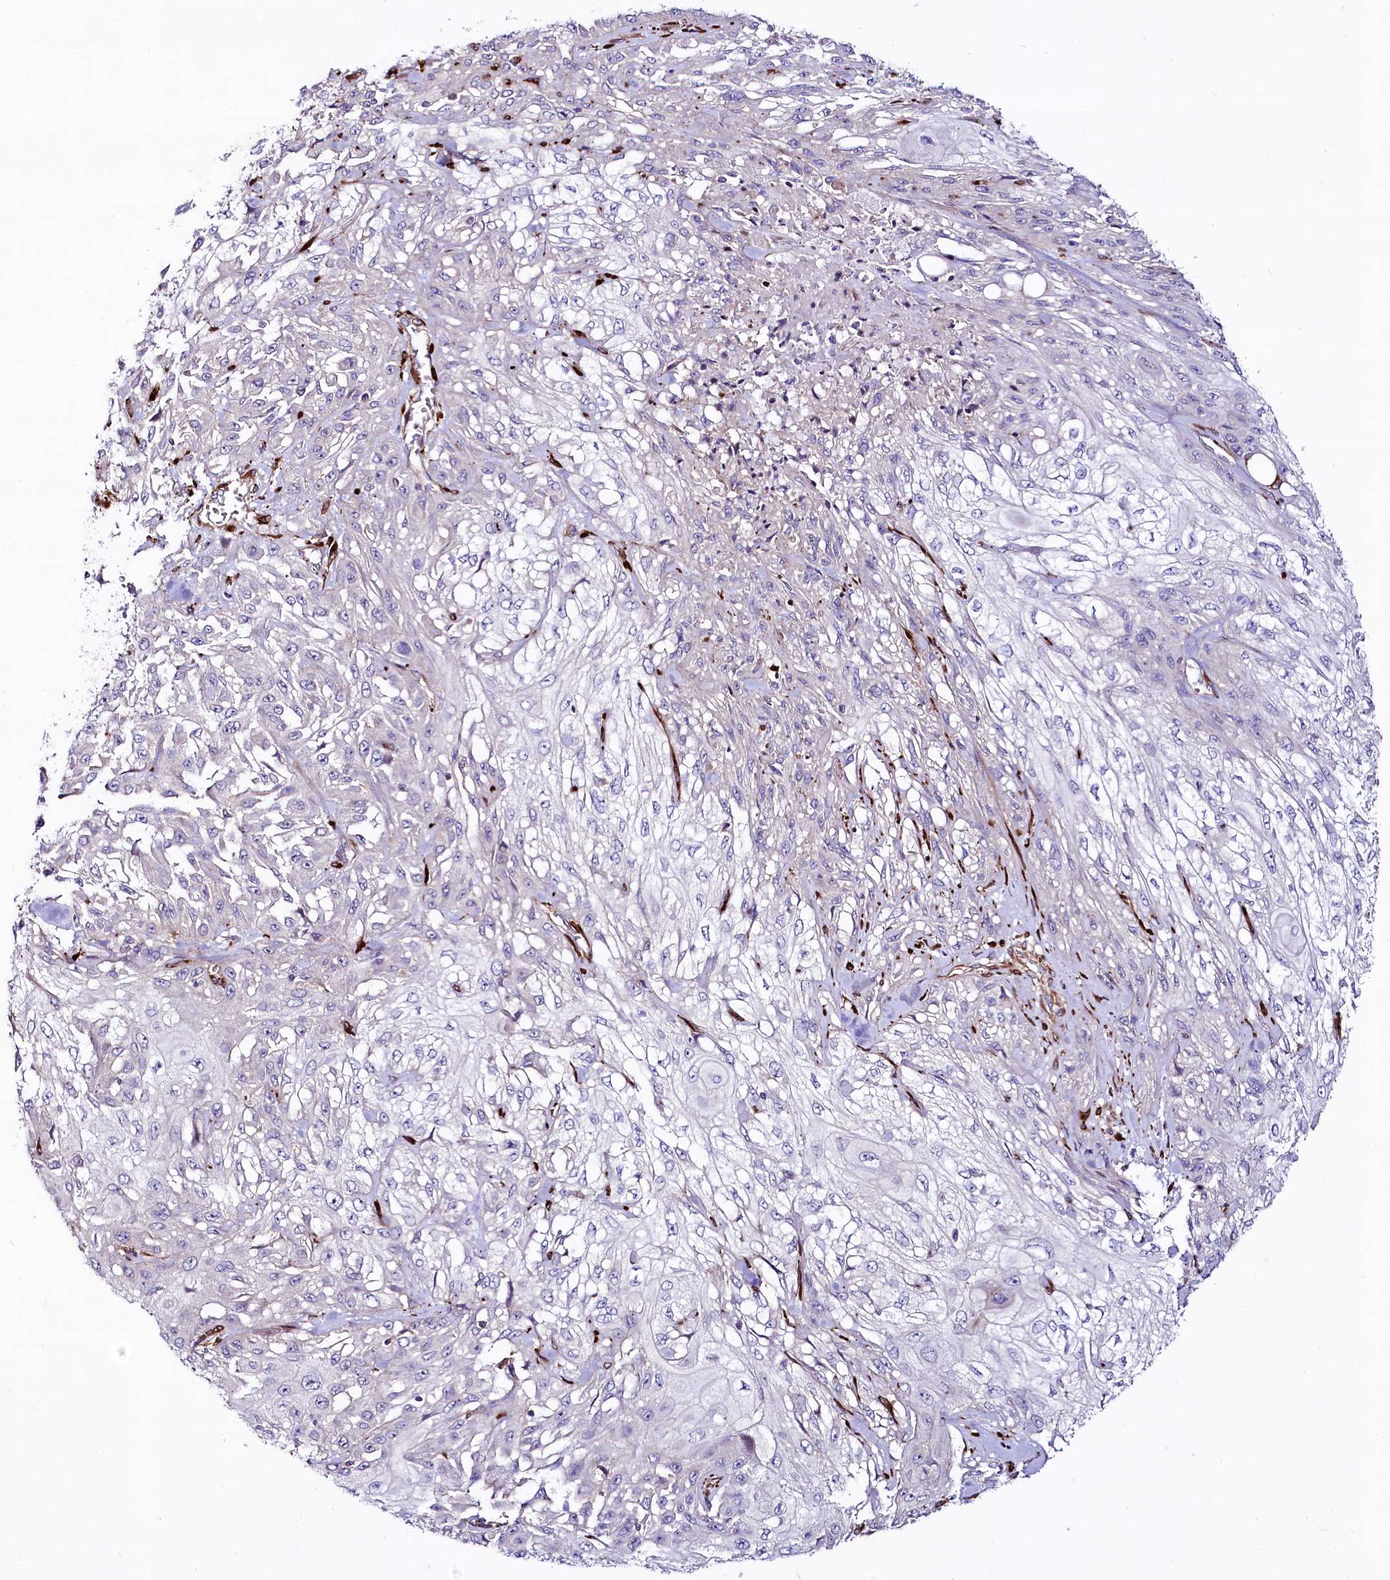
{"staining": {"intensity": "negative", "quantity": "none", "location": "none"}, "tissue": "skin cancer", "cell_type": "Tumor cells", "image_type": "cancer", "snomed": [{"axis": "morphology", "description": "Squamous cell carcinoma, NOS"}, {"axis": "morphology", "description": "Squamous cell carcinoma, metastatic, NOS"}, {"axis": "topography", "description": "Skin"}, {"axis": "topography", "description": "Lymph node"}], "caption": "This photomicrograph is of skin metastatic squamous cell carcinoma stained with immunohistochemistry to label a protein in brown with the nuclei are counter-stained blue. There is no positivity in tumor cells.", "gene": "FCHSD2", "patient": {"sex": "male", "age": 75}}